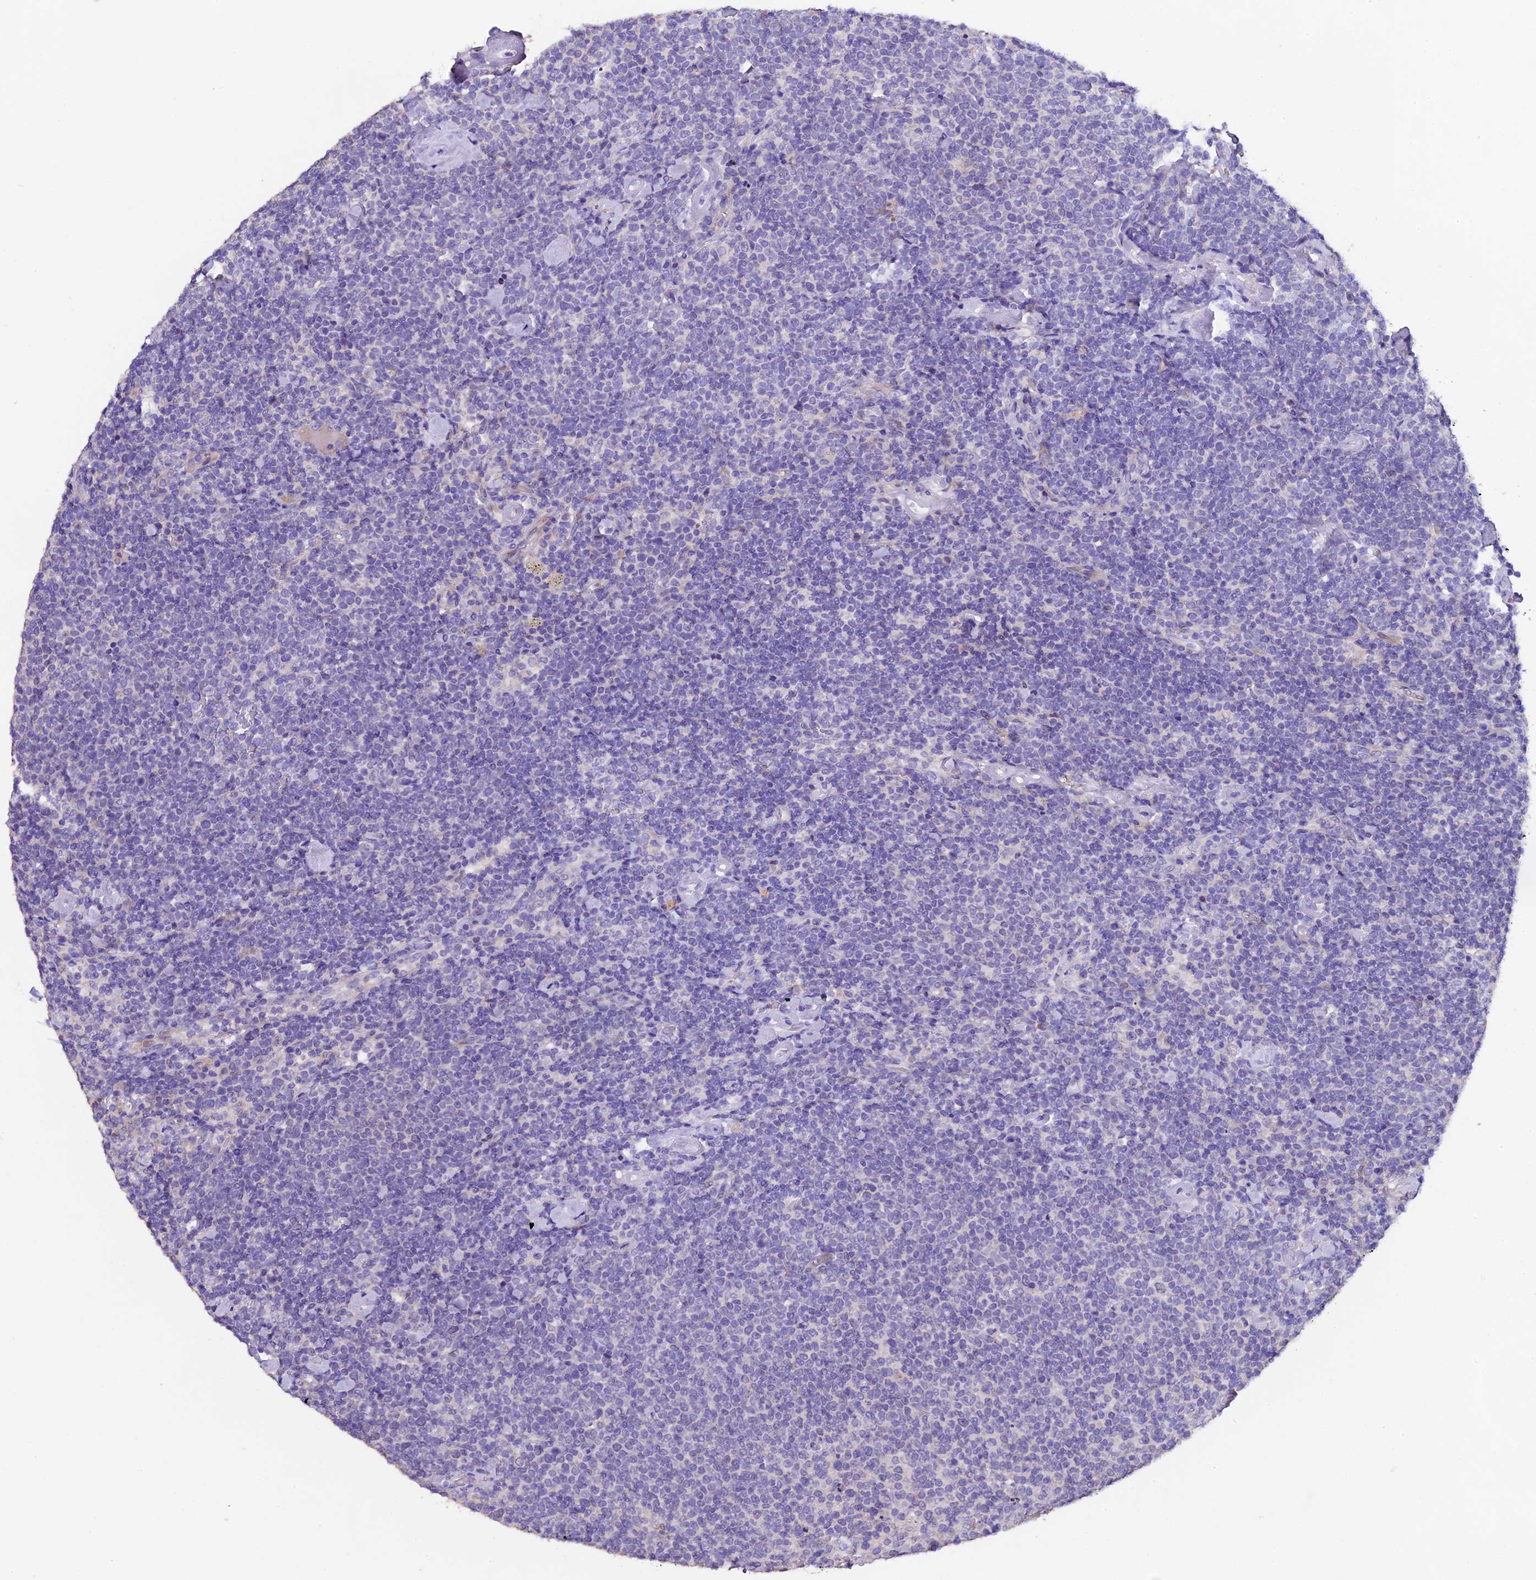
{"staining": {"intensity": "negative", "quantity": "none", "location": "none"}, "tissue": "lymphoma", "cell_type": "Tumor cells", "image_type": "cancer", "snomed": [{"axis": "morphology", "description": "Malignant lymphoma, non-Hodgkin's type, High grade"}, {"axis": "topography", "description": "Lymph node"}], "caption": "A high-resolution histopathology image shows immunohistochemistry staining of lymphoma, which reveals no significant staining in tumor cells. Brightfield microscopy of immunohistochemistry stained with DAB (brown) and hematoxylin (blue), captured at high magnification.", "gene": "FBXW9", "patient": {"sex": "male", "age": 61}}